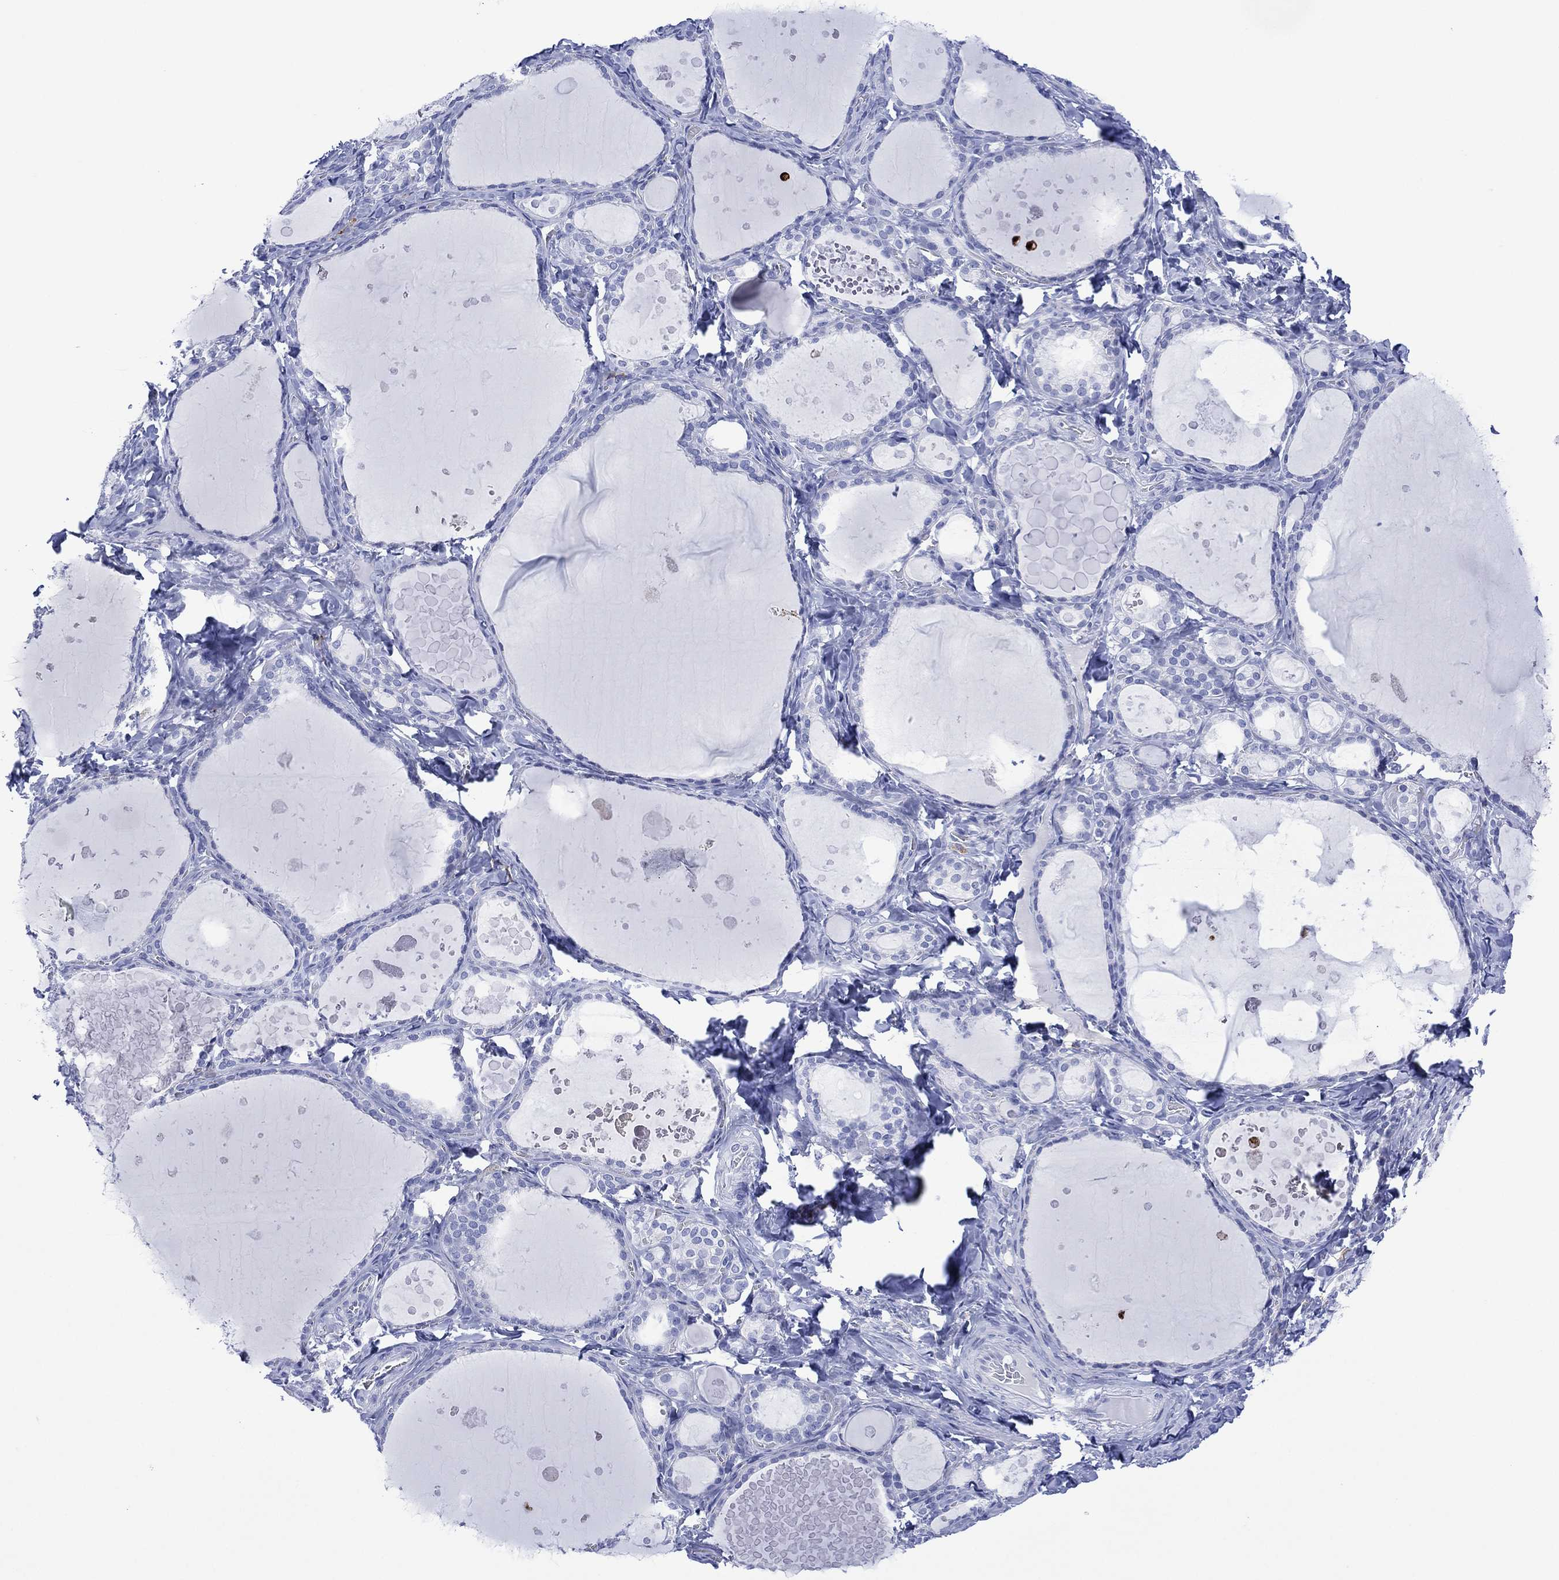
{"staining": {"intensity": "negative", "quantity": "none", "location": "none"}, "tissue": "thyroid gland", "cell_type": "Glandular cells", "image_type": "normal", "snomed": [{"axis": "morphology", "description": "Normal tissue, NOS"}, {"axis": "topography", "description": "Thyroid gland"}], "caption": "This is an IHC image of unremarkable thyroid gland. There is no staining in glandular cells.", "gene": "DPP4", "patient": {"sex": "female", "age": 56}}